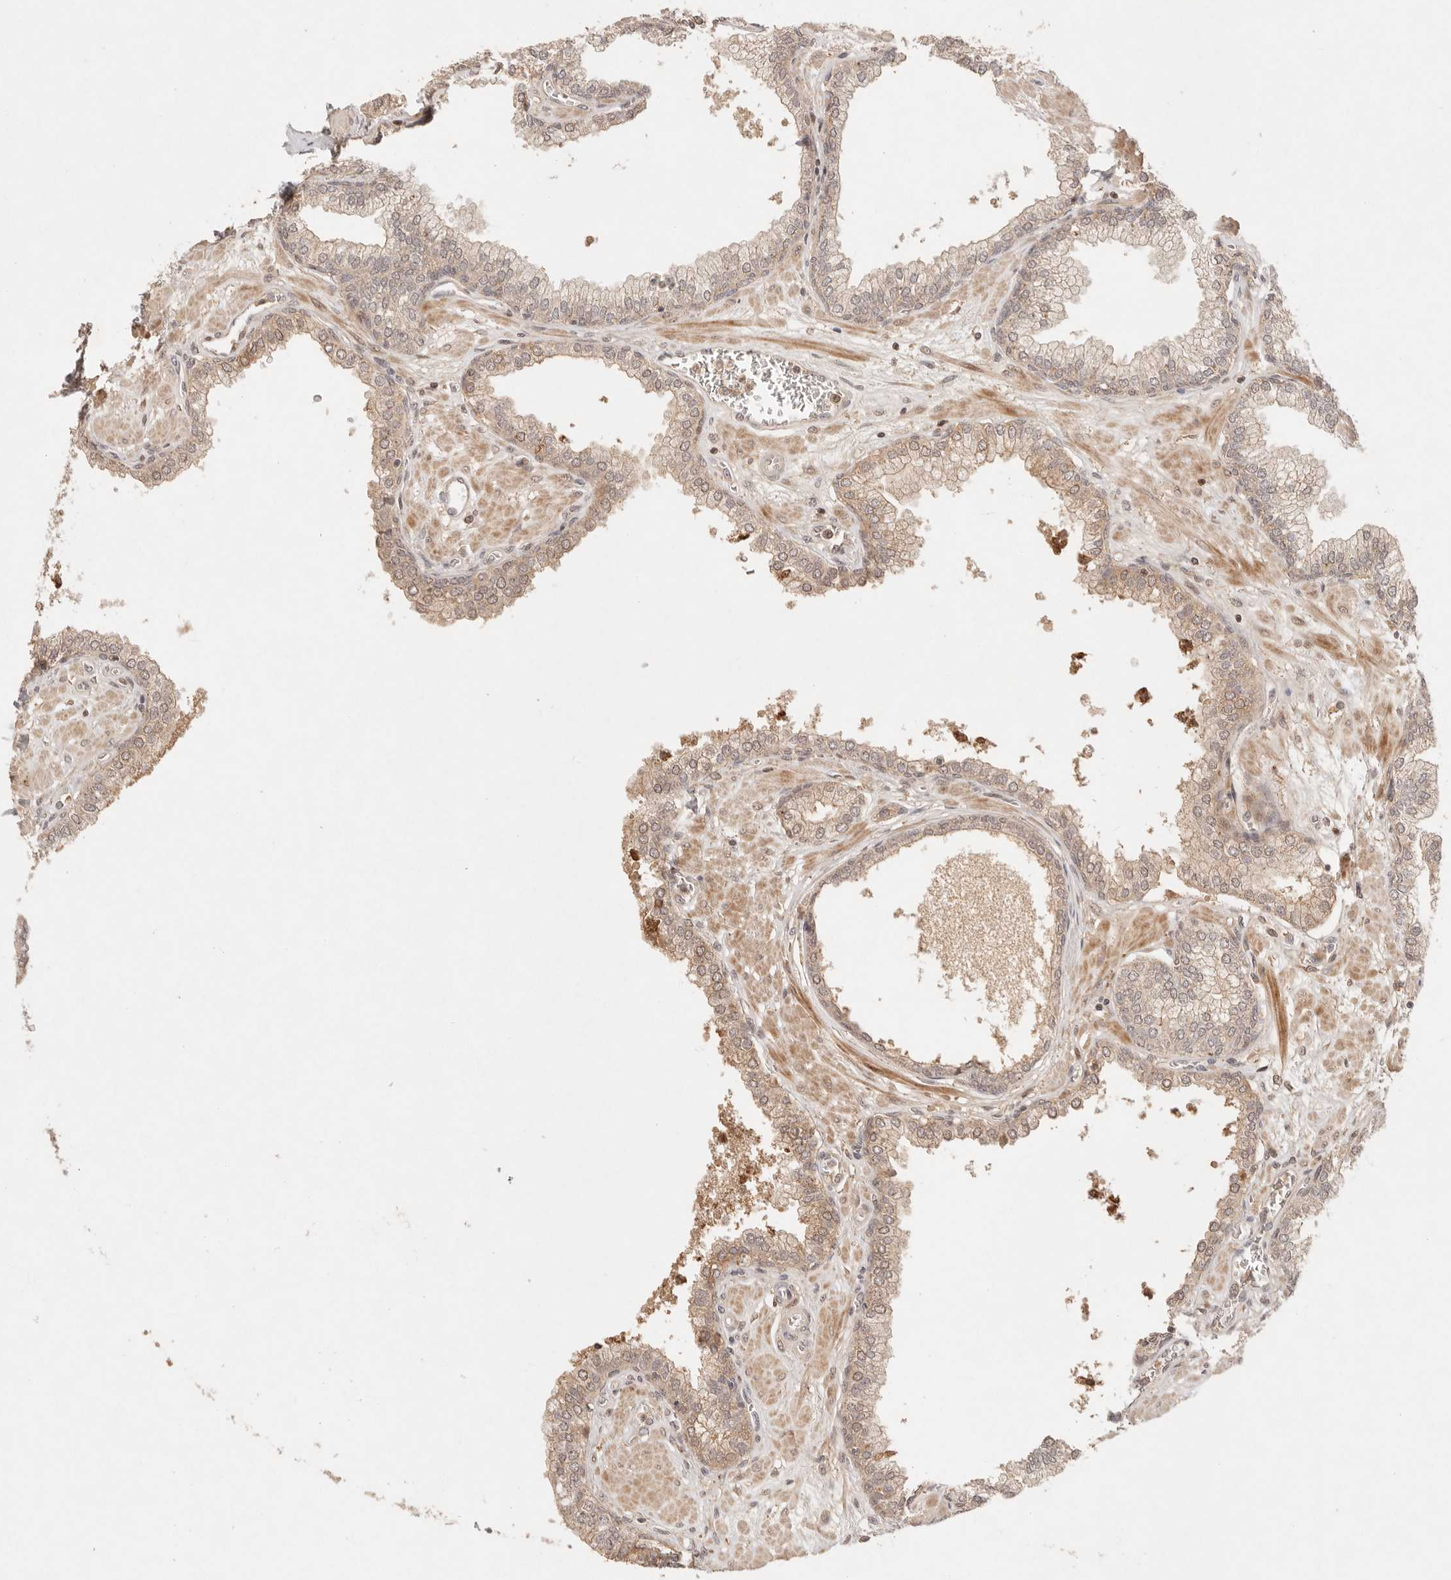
{"staining": {"intensity": "moderate", "quantity": "<25%", "location": "cytoplasmic/membranous"}, "tissue": "prostate", "cell_type": "Glandular cells", "image_type": "normal", "snomed": [{"axis": "morphology", "description": "Normal tissue, NOS"}, {"axis": "morphology", "description": "Urothelial carcinoma, Low grade"}, {"axis": "topography", "description": "Urinary bladder"}, {"axis": "topography", "description": "Prostate"}], "caption": "Immunohistochemical staining of unremarkable human prostate displays low levels of moderate cytoplasmic/membranous positivity in approximately <25% of glandular cells. The protein of interest is shown in brown color, while the nuclei are stained blue.", "gene": "PHLDA3", "patient": {"sex": "male", "age": 60}}